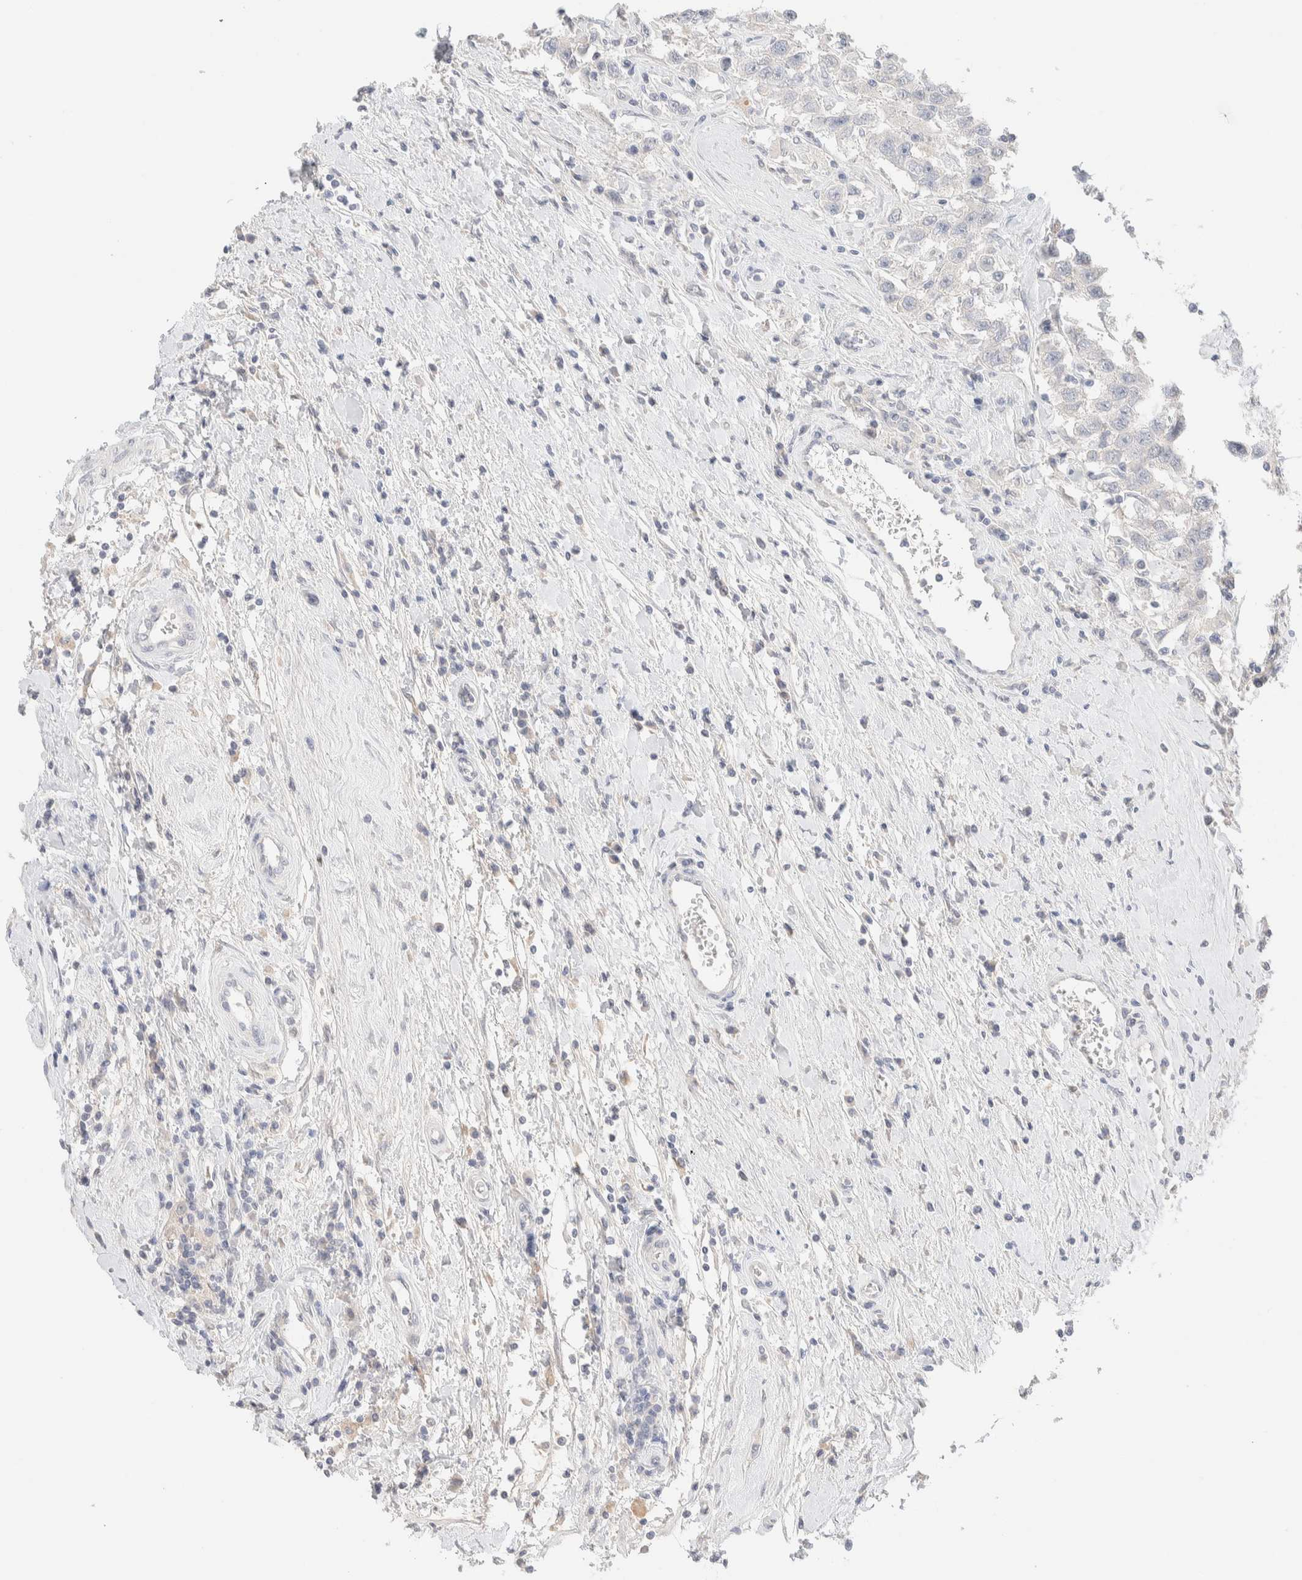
{"staining": {"intensity": "negative", "quantity": "none", "location": "none"}, "tissue": "testis cancer", "cell_type": "Tumor cells", "image_type": "cancer", "snomed": [{"axis": "morphology", "description": "Seminoma, NOS"}, {"axis": "topography", "description": "Testis"}], "caption": "Tumor cells are negative for brown protein staining in testis cancer (seminoma). (Stains: DAB immunohistochemistry (IHC) with hematoxylin counter stain, Microscopy: brightfield microscopy at high magnification).", "gene": "RIDA", "patient": {"sex": "male", "age": 41}}